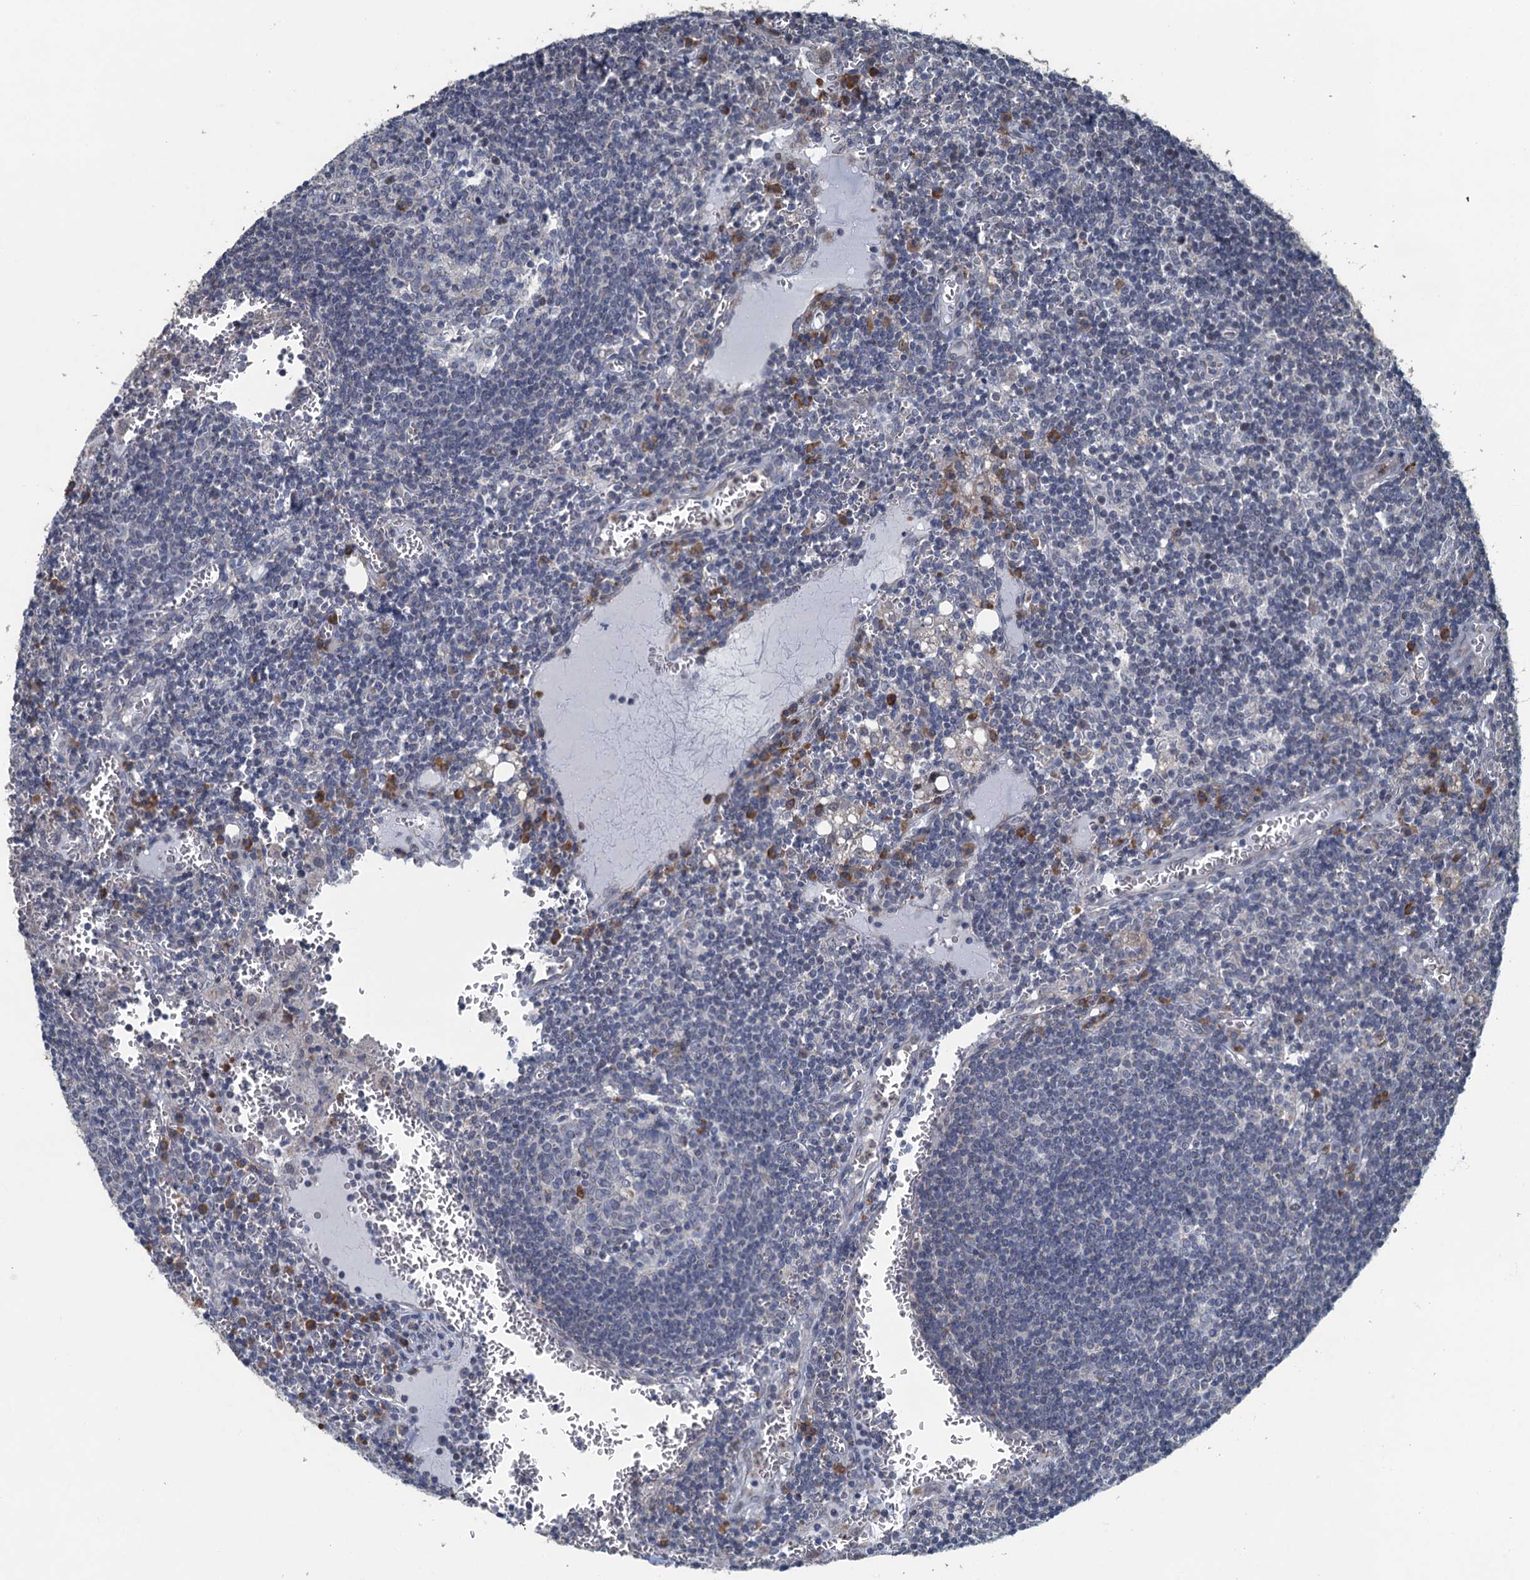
{"staining": {"intensity": "negative", "quantity": "none", "location": "none"}, "tissue": "lymph node", "cell_type": "Germinal center cells", "image_type": "normal", "snomed": [{"axis": "morphology", "description": "Normal tissue, NOS"}, {"axis": "topography", "description": "Lymph node"}], "caption": "A high-resolution image shows immunohistochemistry (IHC) staining of unremarkable lymph node, which shows no significant positivity in germinal center cells.", "gene": "TEX35", "patient": {"sex": "female", "age": 73}}